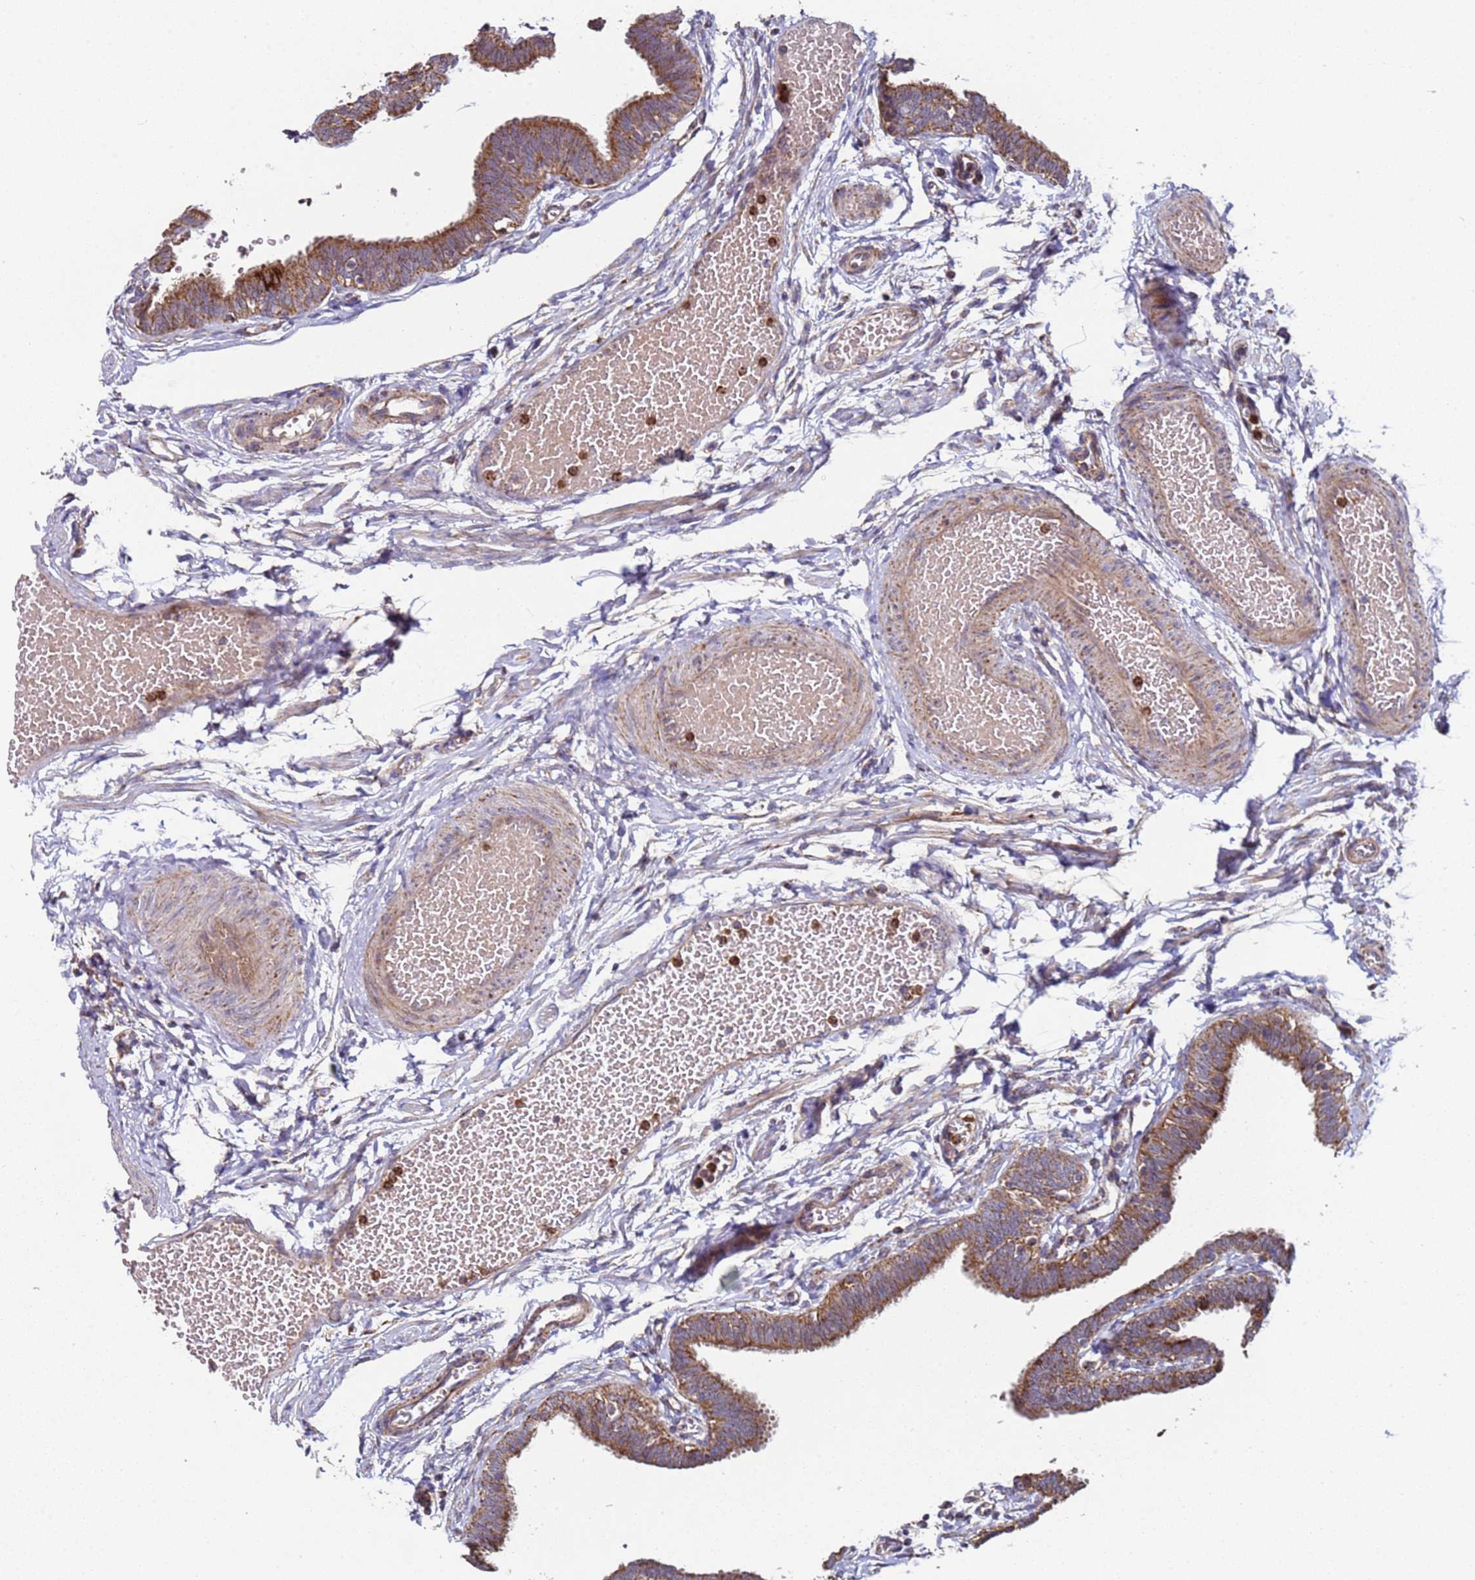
{"staining": {"intensity": "moderate", "quantity": ">75%", "location": "cytoplasmic/membranous"}, "tissue": "fallopian tube", "cell_type": "Glandular cells", "image_type": "normal", "snomed": [{"axis": "morphology", "description": "Normal tissue, NOS"}, {"axis": "topography", "description": "Fallopian tube"}, {"axis": "topography", "description": "Ovary"}], "caption": "This is a histology image of immunohistochemistry (IHC) staining of benign fallopian tube, which shows moderate positivity in the cytoplasmic/membranous of glandular cells.", "gene": "FBXO33", "patient": {"sex": "female", "age": 23}}